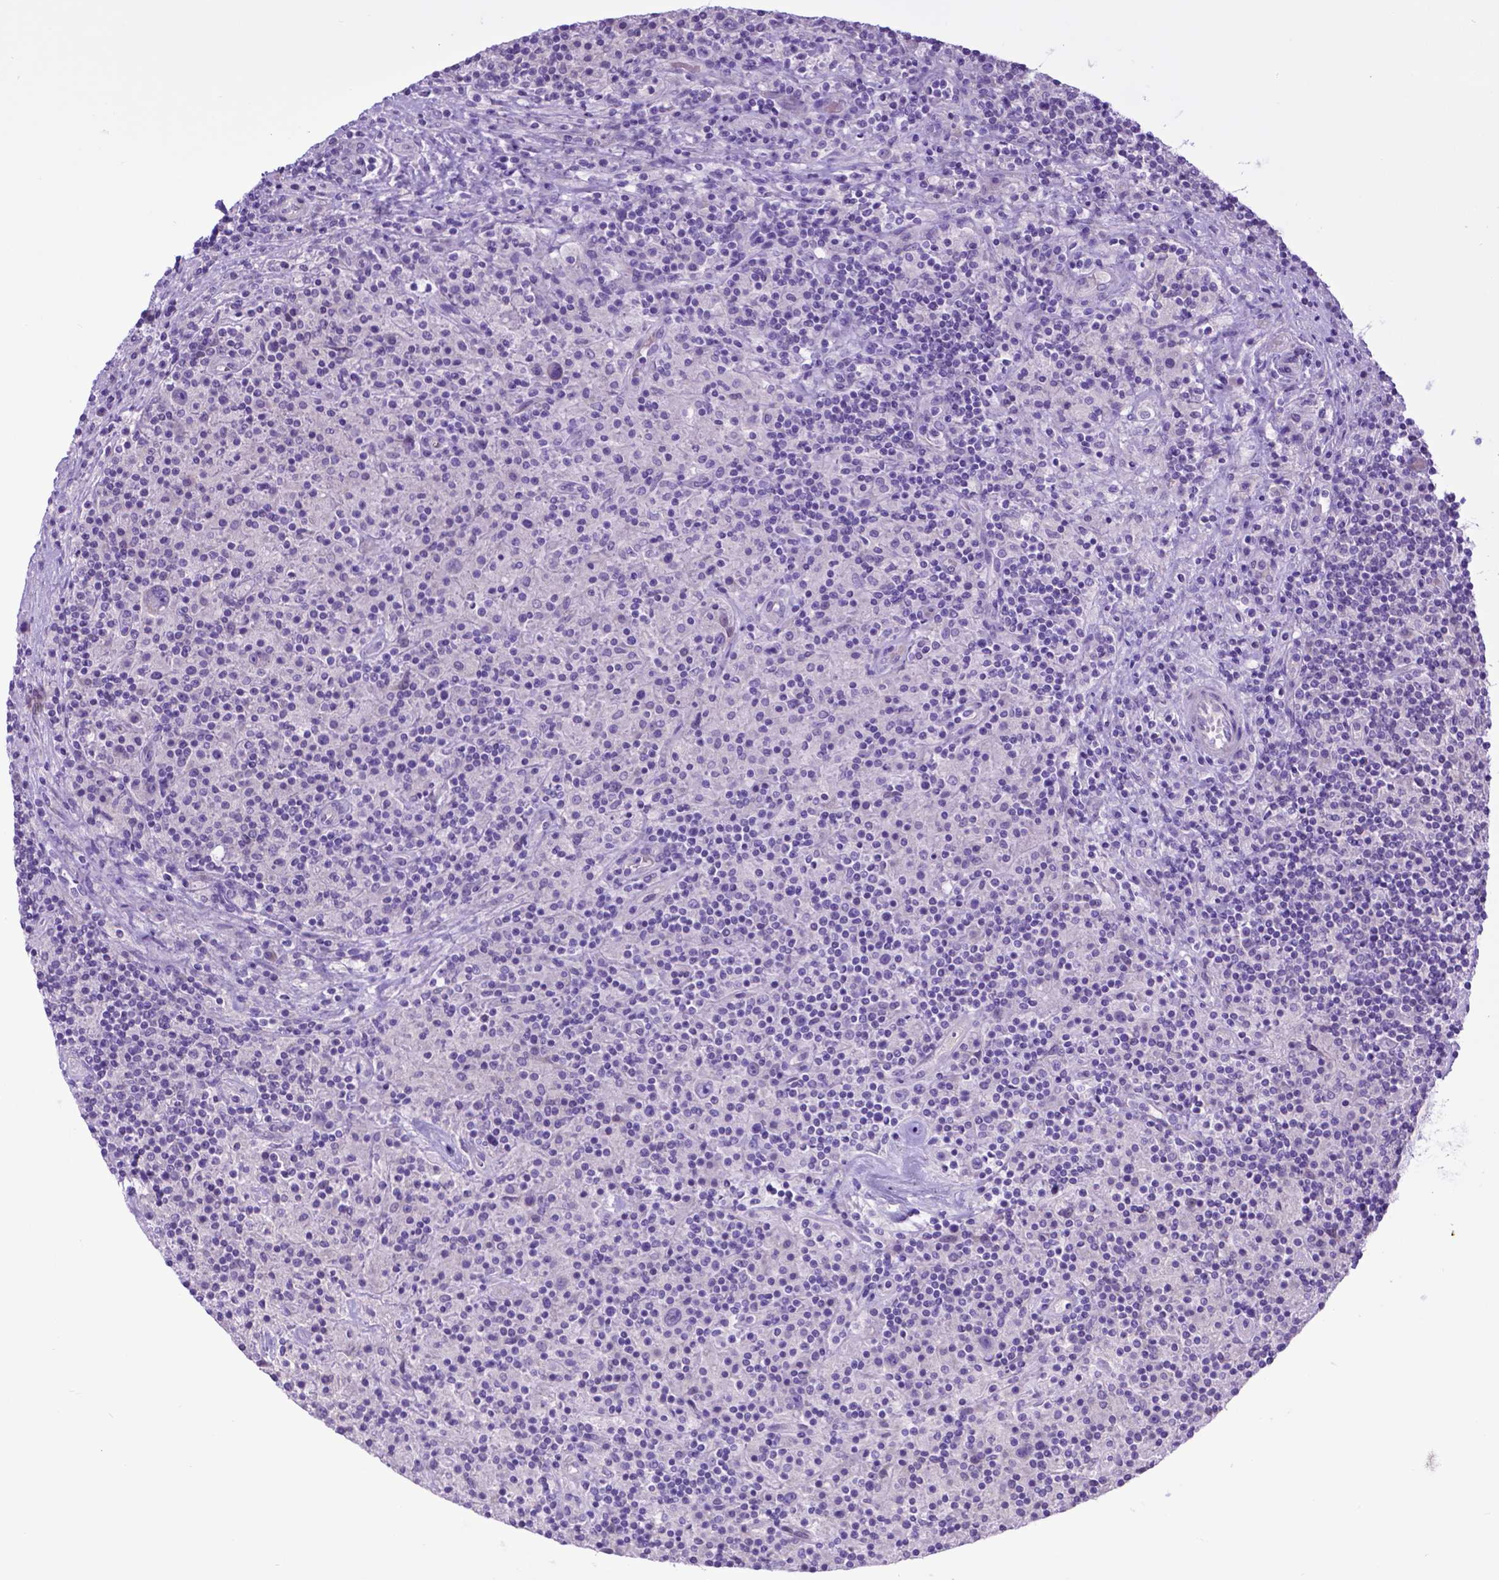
{"staining": {"intensity": "negative", "quantity": "none", "location": "none"}, "tissue": "lymphoma", "cell_type": "Tumor cells", "image_type": "cancer", "snomed": [{"axis": "morphology", "description": "Hodgkin's disease, NOS"}, {"axis": "topography", "description": "Lymph node"}], "caption": "Immunohistochemistry (IHC) photomicrograph of lymphoma stained for a protein (brown), which displays no staining in tumor cells.", "gene": "ADRA2B", "patient": {"sex": "male", "age": 70}}